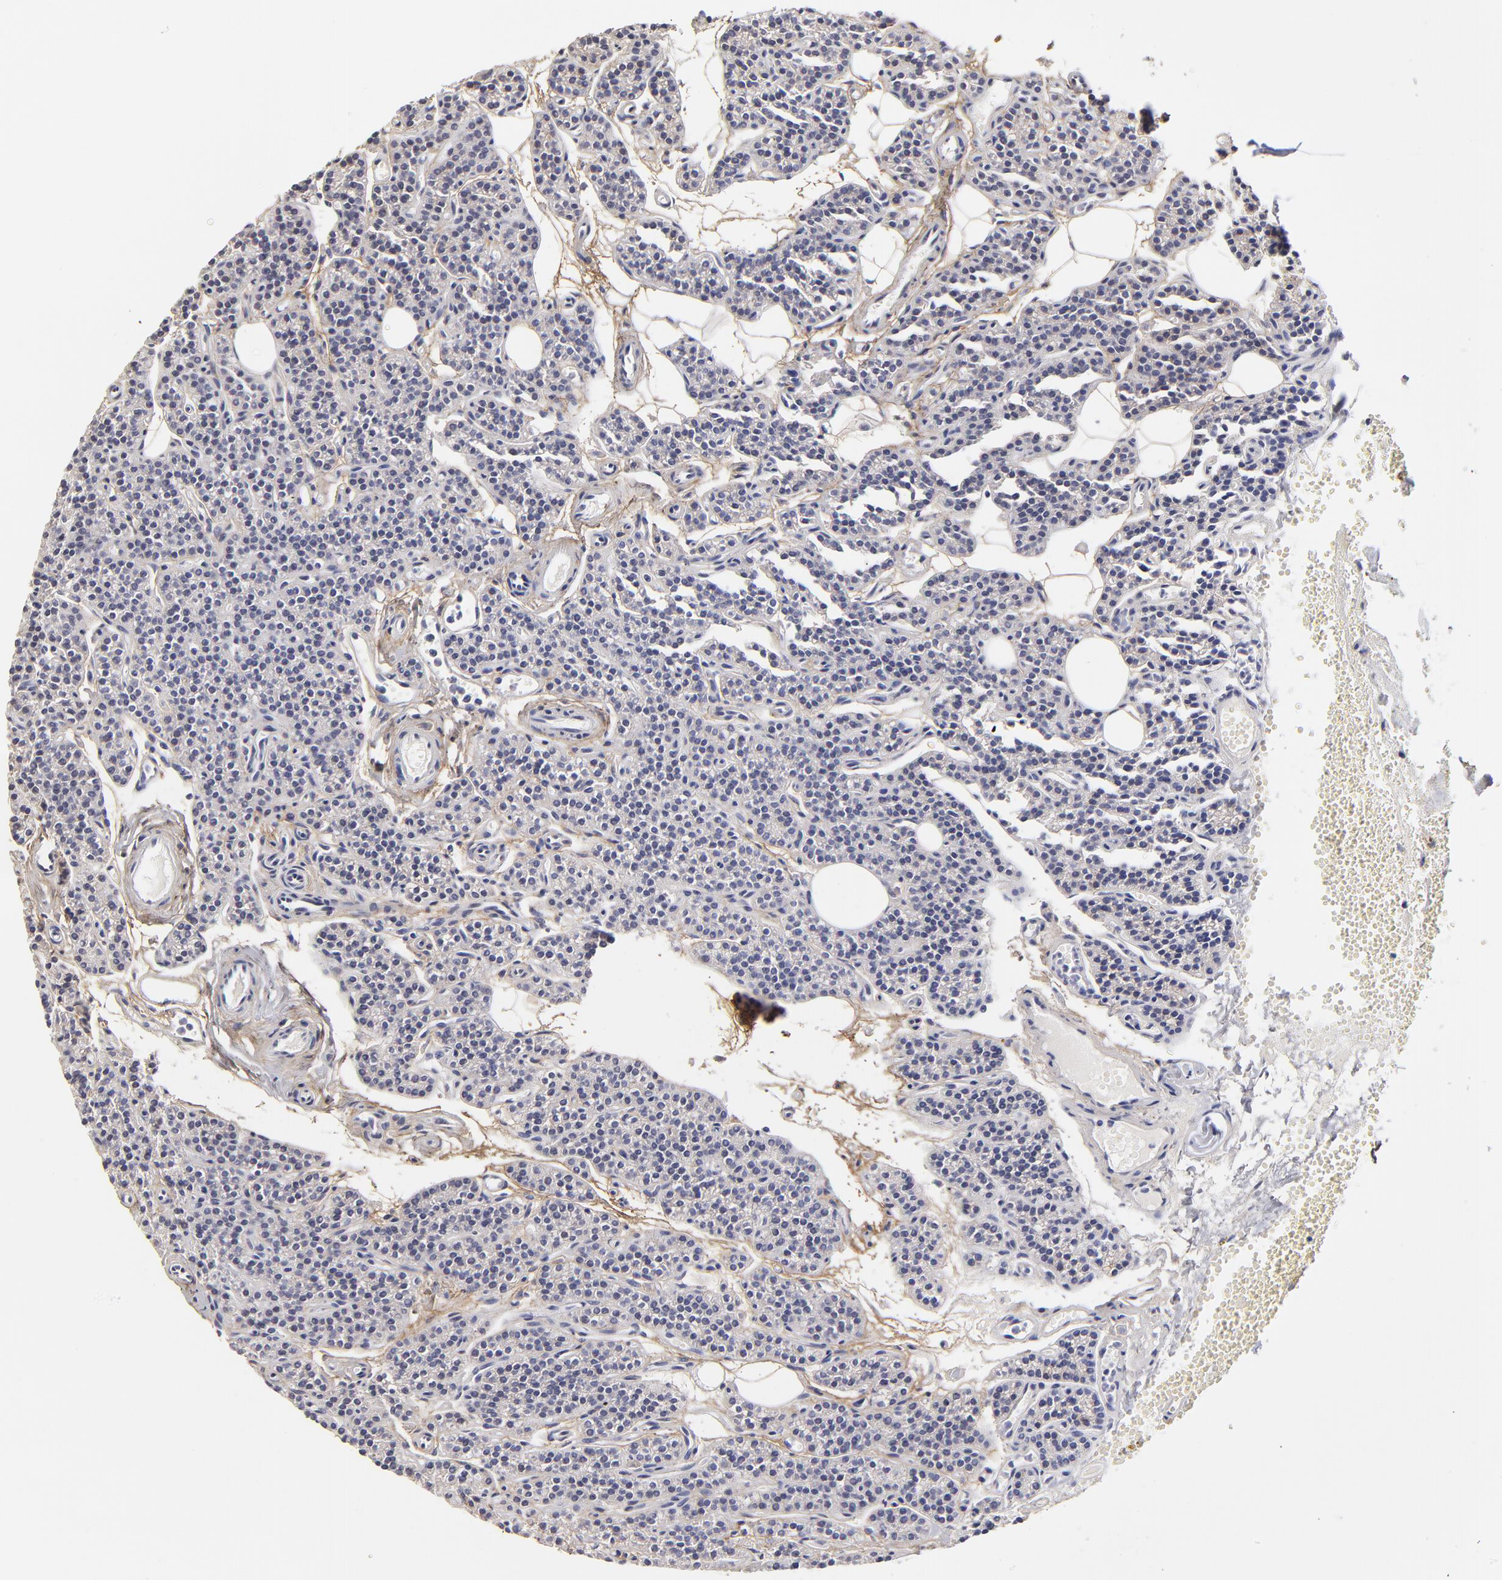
{"staining": {"intensity": "negative", "quantity": "none", "location": "none"}, "tissue": "parathyroid gland", "cell_type": "Glandular cells", "image_type": "normal", "snomed": [{"axis": "morphology", "description": "Normal tissue, NOS"}, {"axis": "topography", "description": "Parathyroid gland"}], "caption": "A micrograph of human parathyroid gland is negative for staining in glandular cells. (Immunohistochemistry (ihc), brightfield microscopy, high magnification).", "gene": "BTG2", "patient": {"sex": "male", "age": 25}}